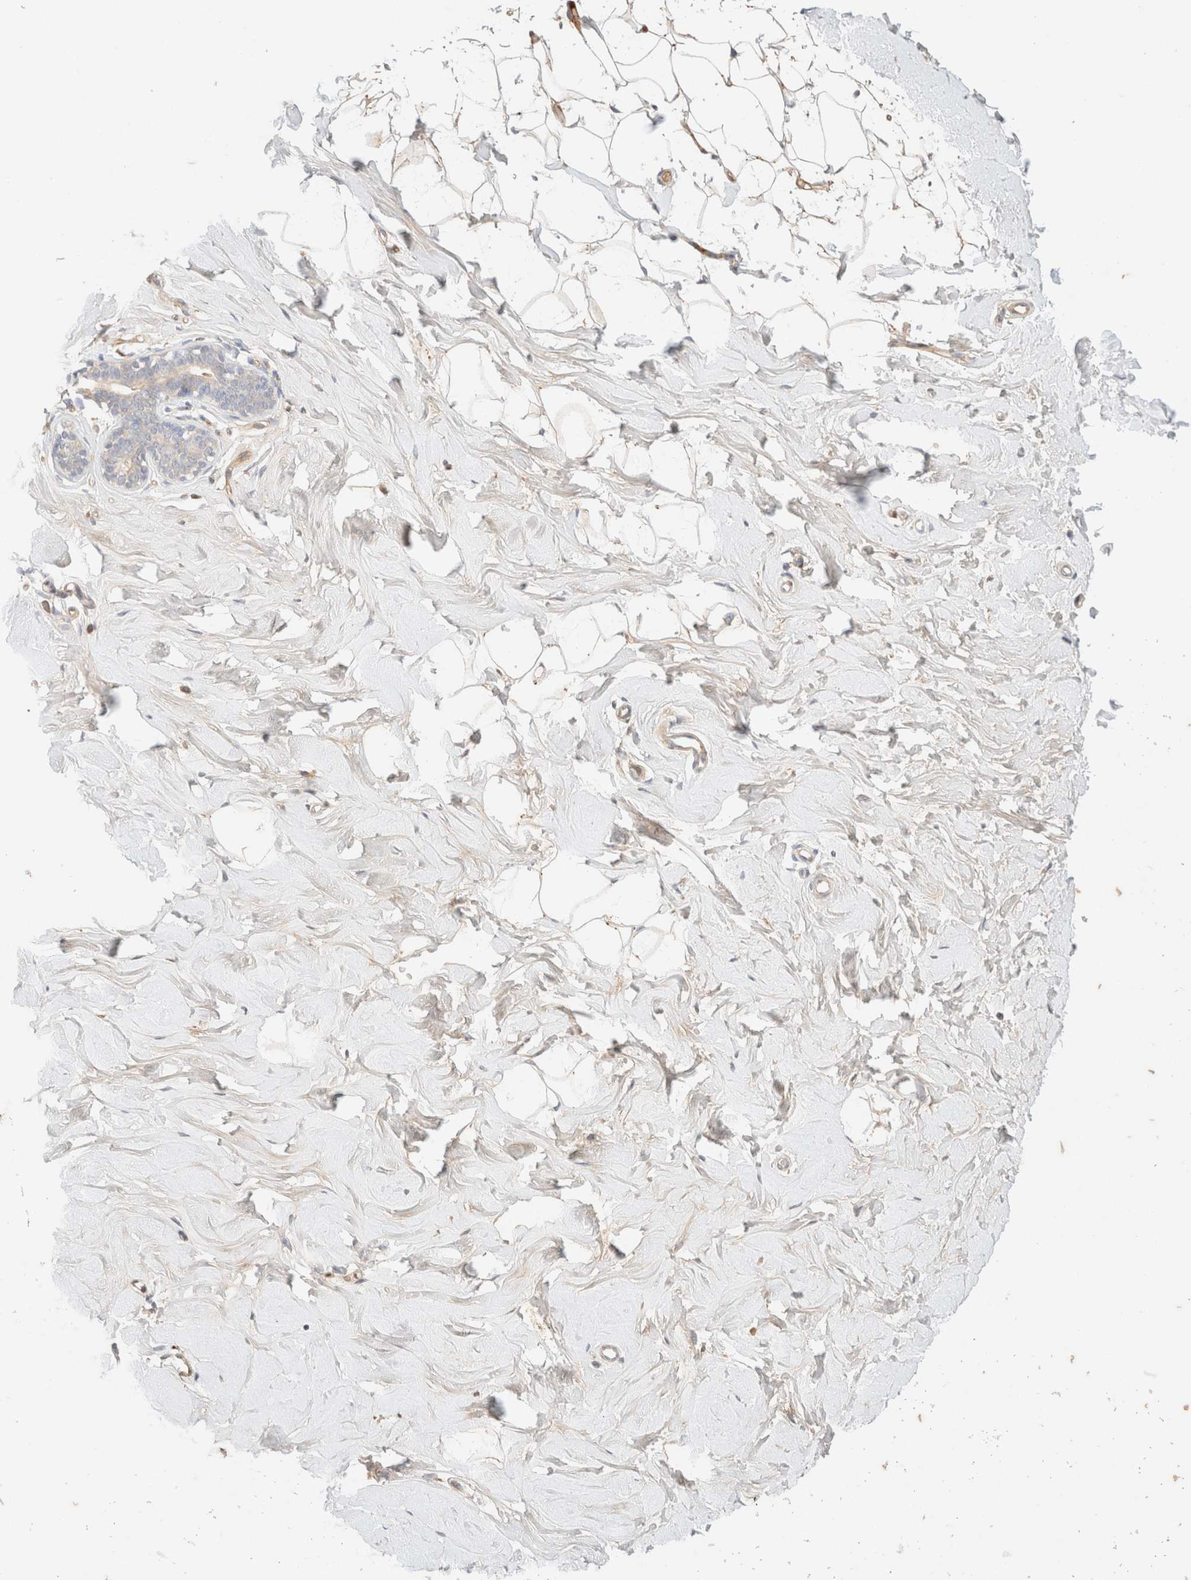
{"staining": {"intensity": "weak", "quantity": "25%-75%", "location": "cytoplasmic/membranous"}, "tissue": "breast", "cell_type": "Adipocytes", "image_type": "normal", "snomed": [{"axis": "morphology", "description": "Normal tissue, NOS"}, {"axis": "topography", "description": "Breast"}], "caption": "Breast stained for a protein displays weak cytoplasmic/membranous positivity in adipocytes. Nuclei are stained in blue.", "gene": "SNTB1", "patient": {"sex": "female", "age": 23}}